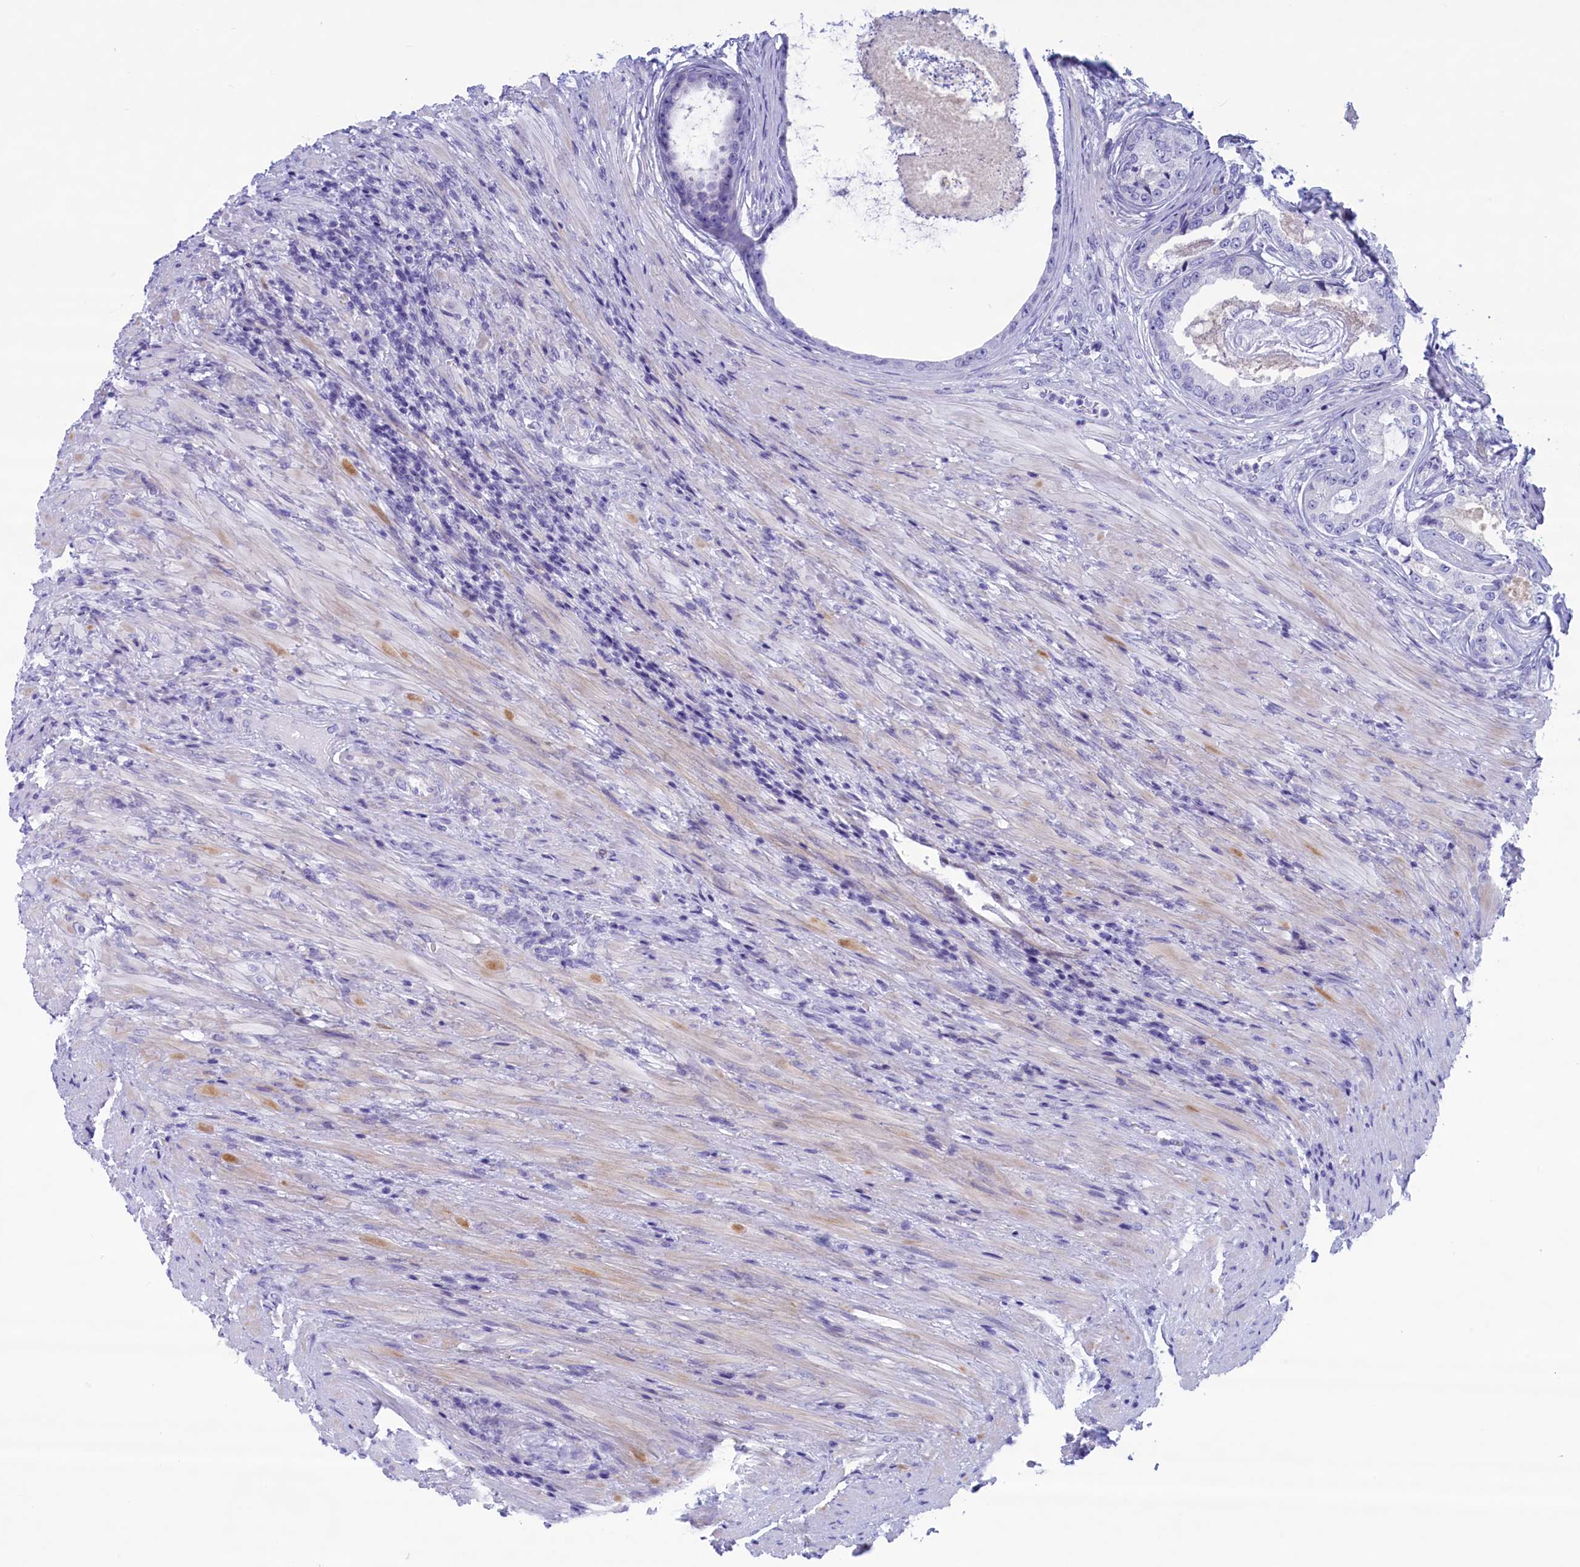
{"staining": {"intensity": "negative", "quantity": "none", "location": "none"}, "tissue": "prostate cancer", "cell_type": "Tumor cells", "image_type": "cancer", "snomed": [{"axis": "morphology", "description": "Adenocarcinoma, Low grade"}, {"axis": "topography", "description": "Prostate"}], "caption": "Immunohistochemical staining of human adenocarcinoma (low-grade) (prostate) exhibits no significant positivity in tumor cells.", "gene": "MPV17L2", "patient": {"sex": "male", "age": 68}}